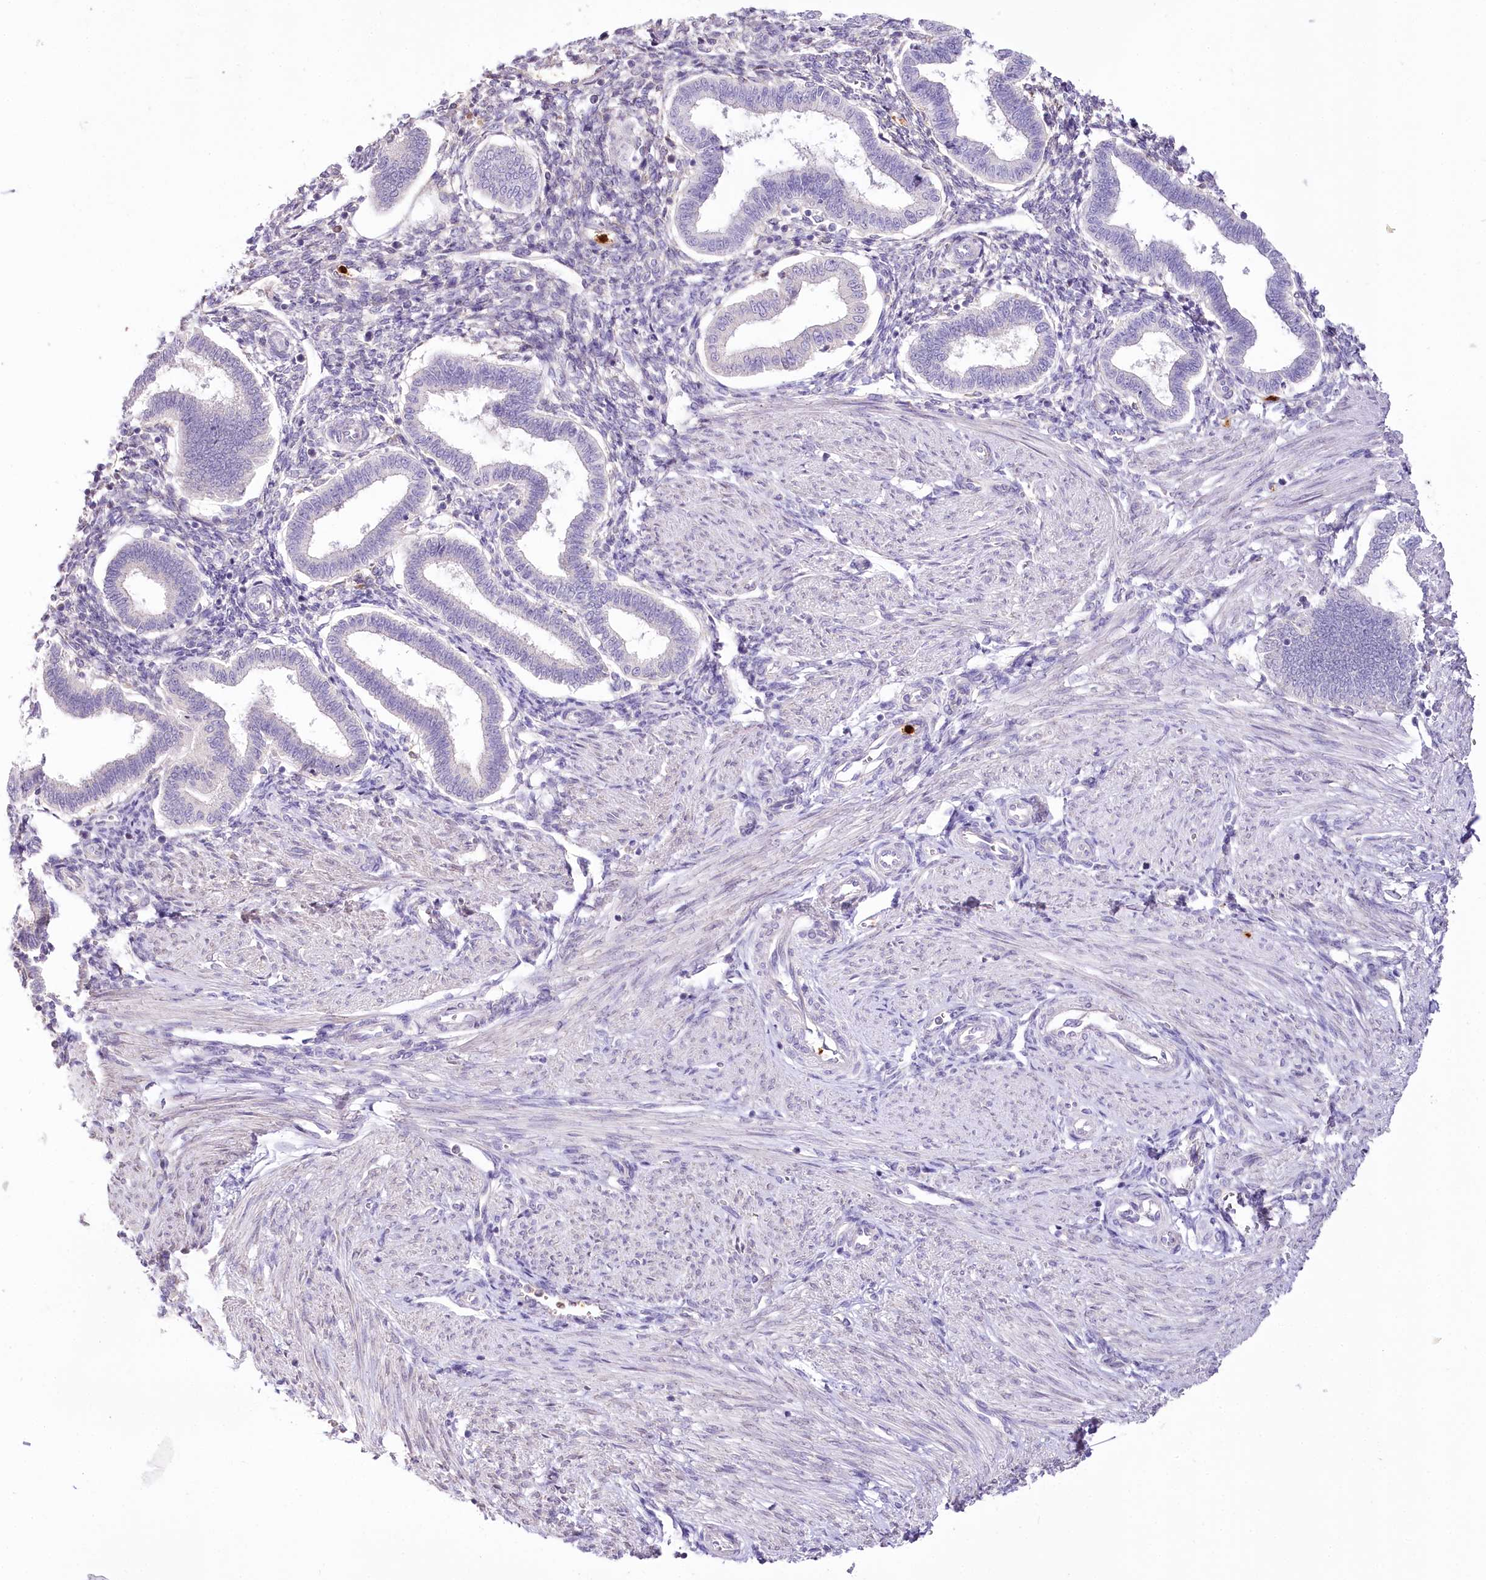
{"staining": {"intensity": "negative", "quantity": "none", "location": "none"}, "tissue": "endometrium", "cell_type": "Cells in endometrial stroma", "image_type": "normal", "snomed": [{"axis": "morphology", "description": "Normal tissue, NOS"}, {"axis": "topography", "description": "Endometrium"}], "caption": "Immunohistochemical staining of benign endometrium exhibits no significant staining in cells in endometrial stroma.", "gene": "DPYD", "patient": {"sex": "female", "age": 24}}